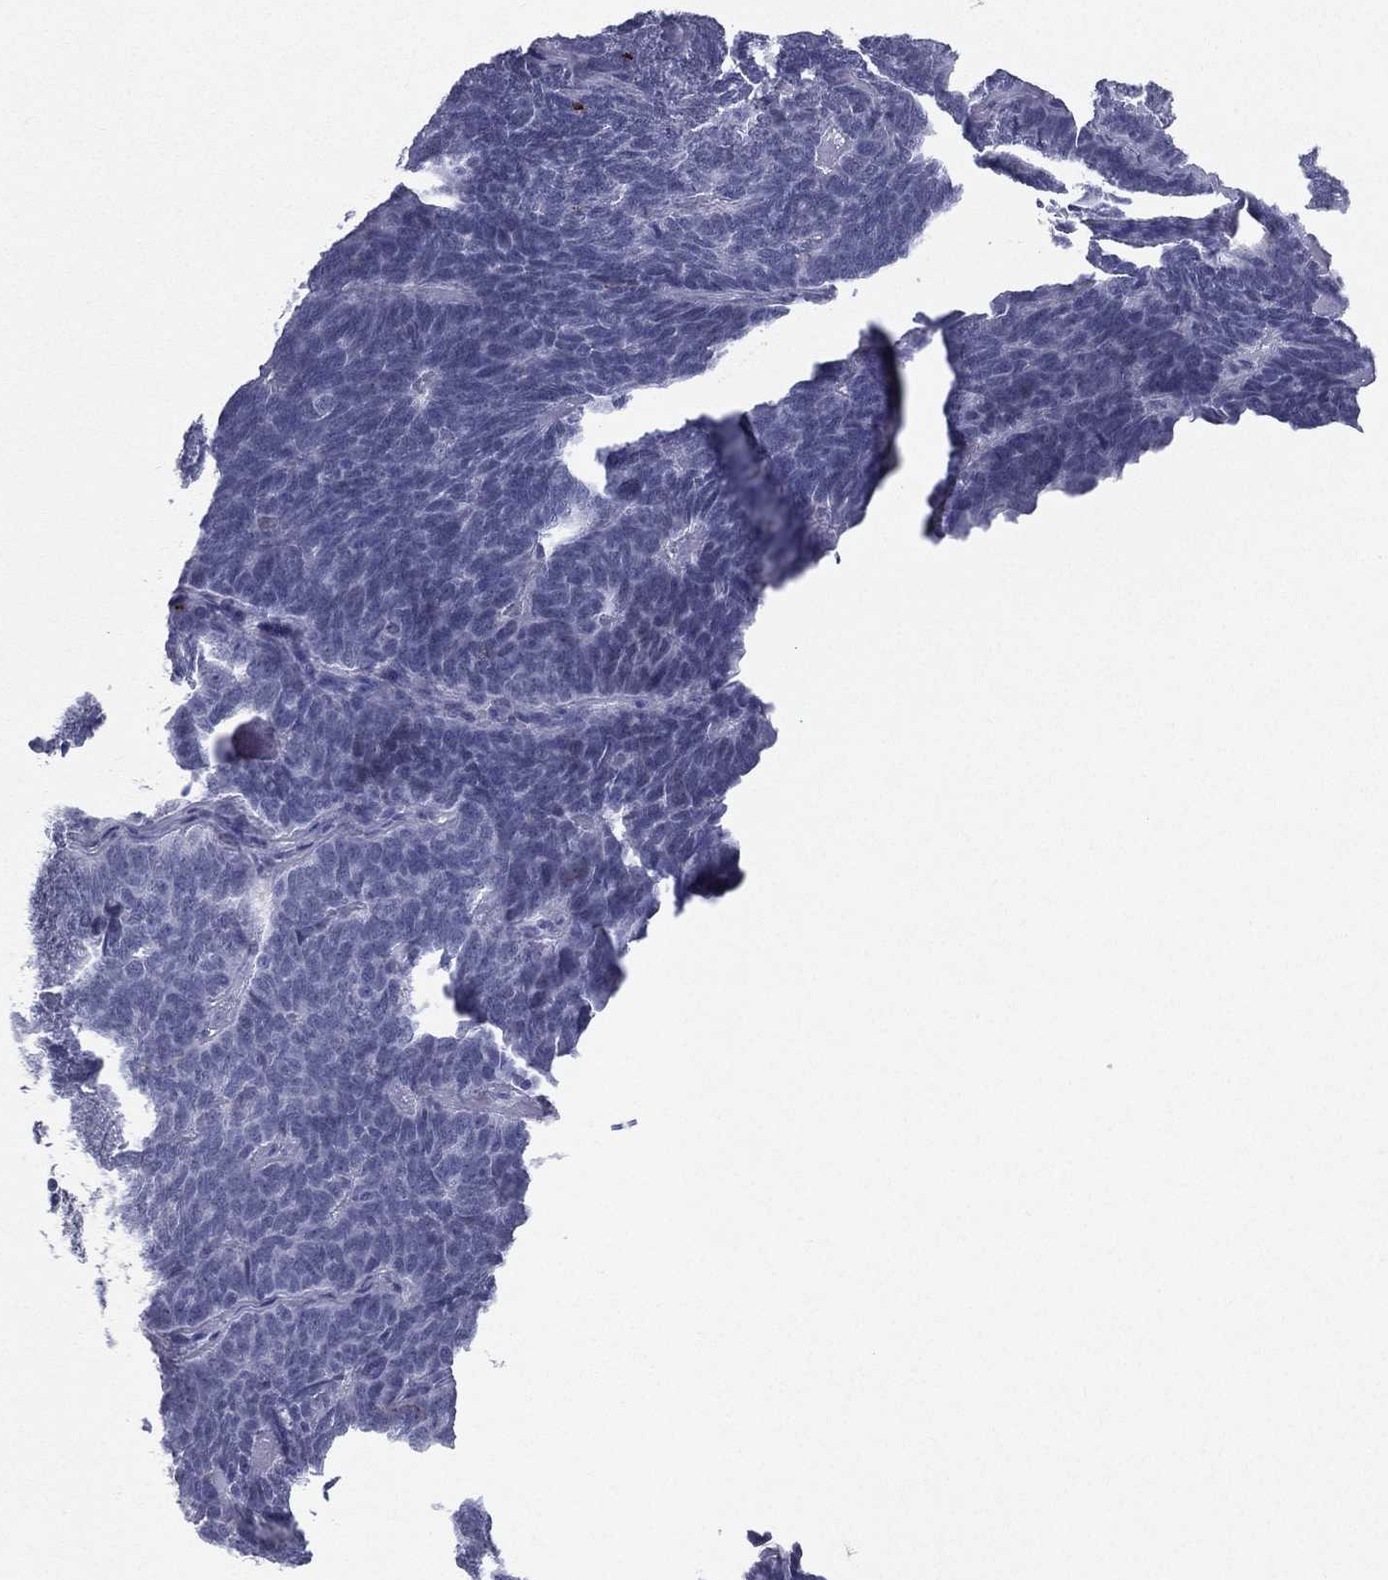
{"staining": {"intensity": "negative", "quantity": "none", "location": "none"}, "tissue": "skin cancer", "cell_type": "Tumor cells", "image_type": "cancer", "snomed": [{"axis": "morphology", "description": "Squamous cell carcinoma, NOS"}, {"axis": "topography", "description": "Skin"}, {"axis": "topography", "description": "Anal"}], "caption": "Immunohistochemistry (IHC) image of human skin cancer stained for a protein (brown), which shows no expression in tumor cells.", "gene": "HLA-DOA", "patient": {"sex": "female", "age": 51}}